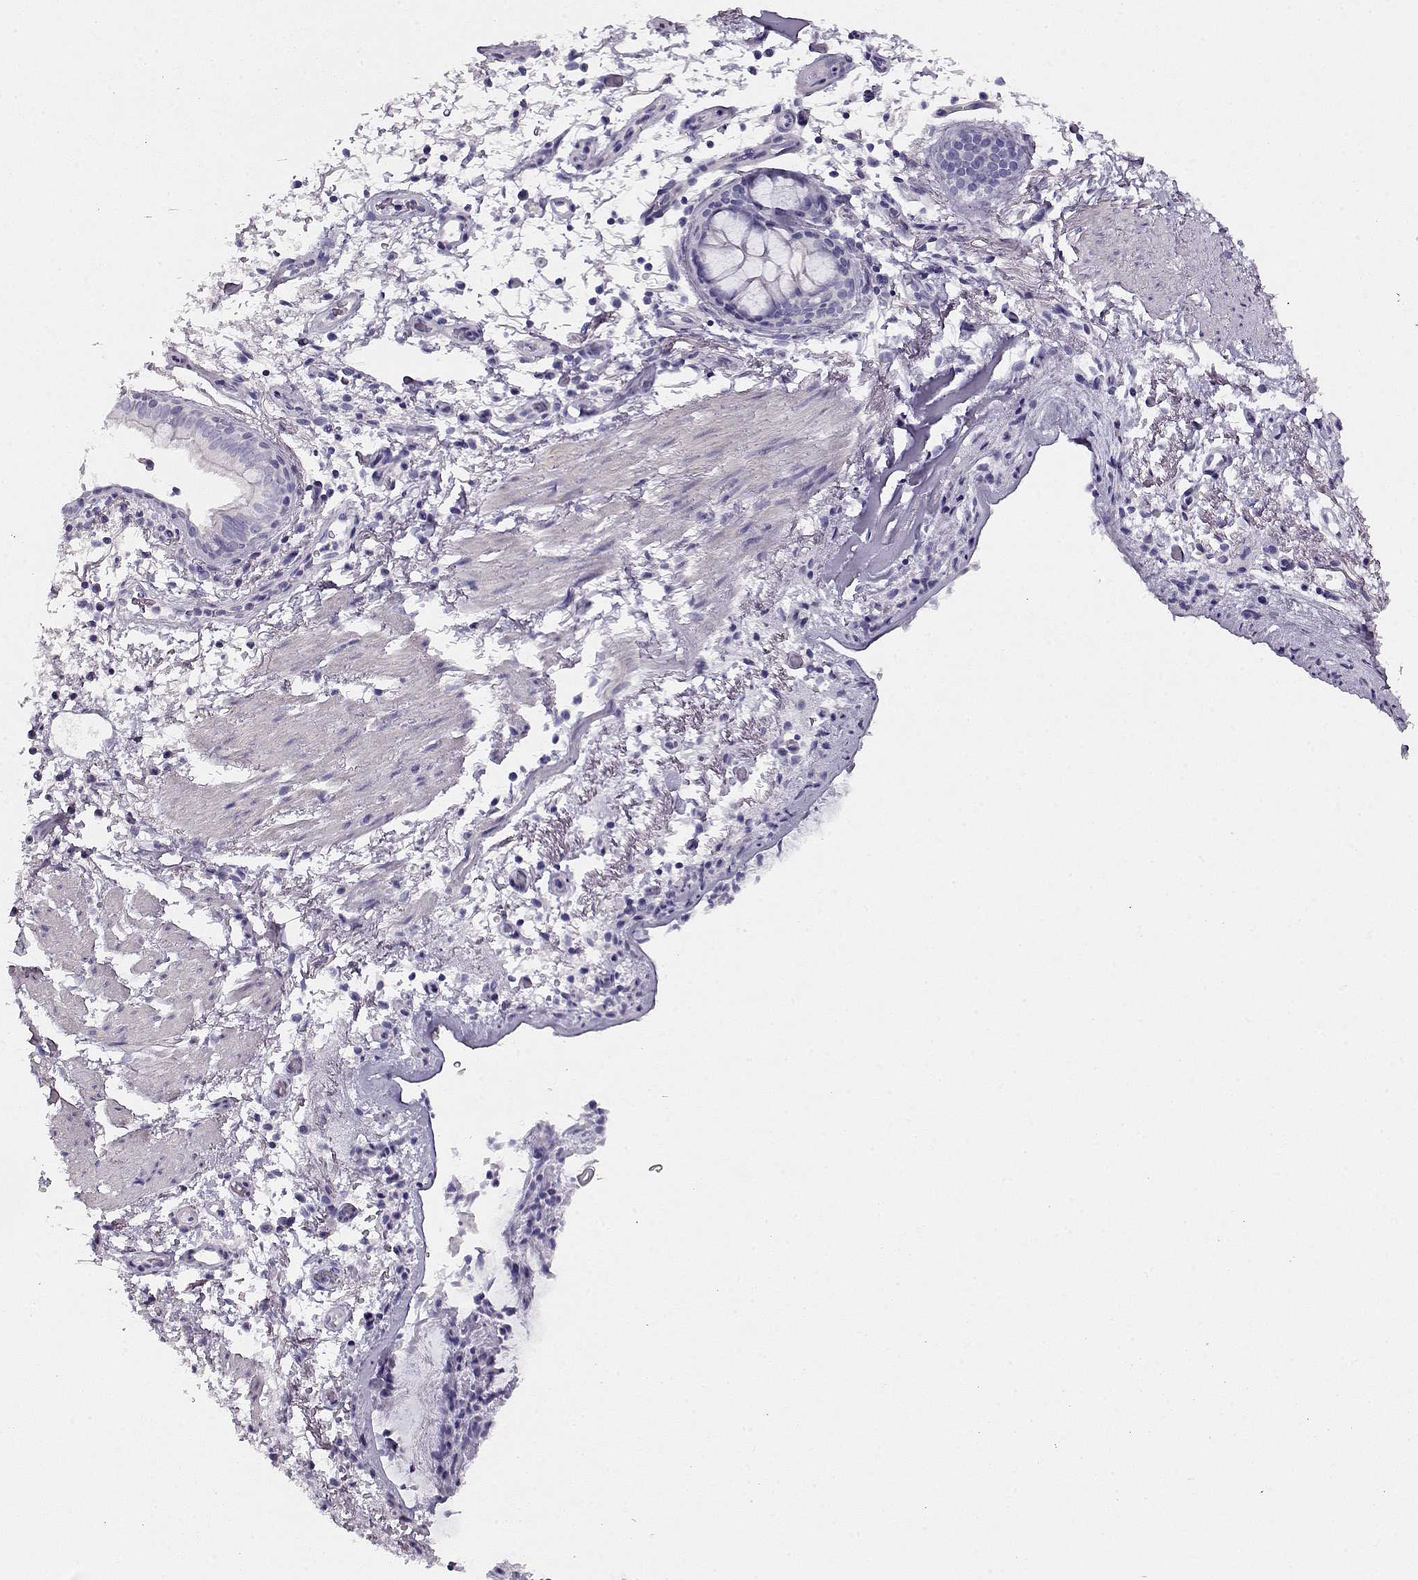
{"staining": {"intensity": "negative", "quantity": "none", "location": "none"}, "tissue": "bronchus", "cell_type": "Respiratory epithelial cells", "image_type": "normal", "snomed": [{"axis": "morphology", "description": "Normal tissue, NOS"}, {"axis": "topography", "description": "Bronchus"}], "caption": "Bronchus stained for a protein using IHC exhibits no positivity respiratory epithelial cells.", "gene": "ACTN2", "patient": {"sex": "female", "age": 64}}